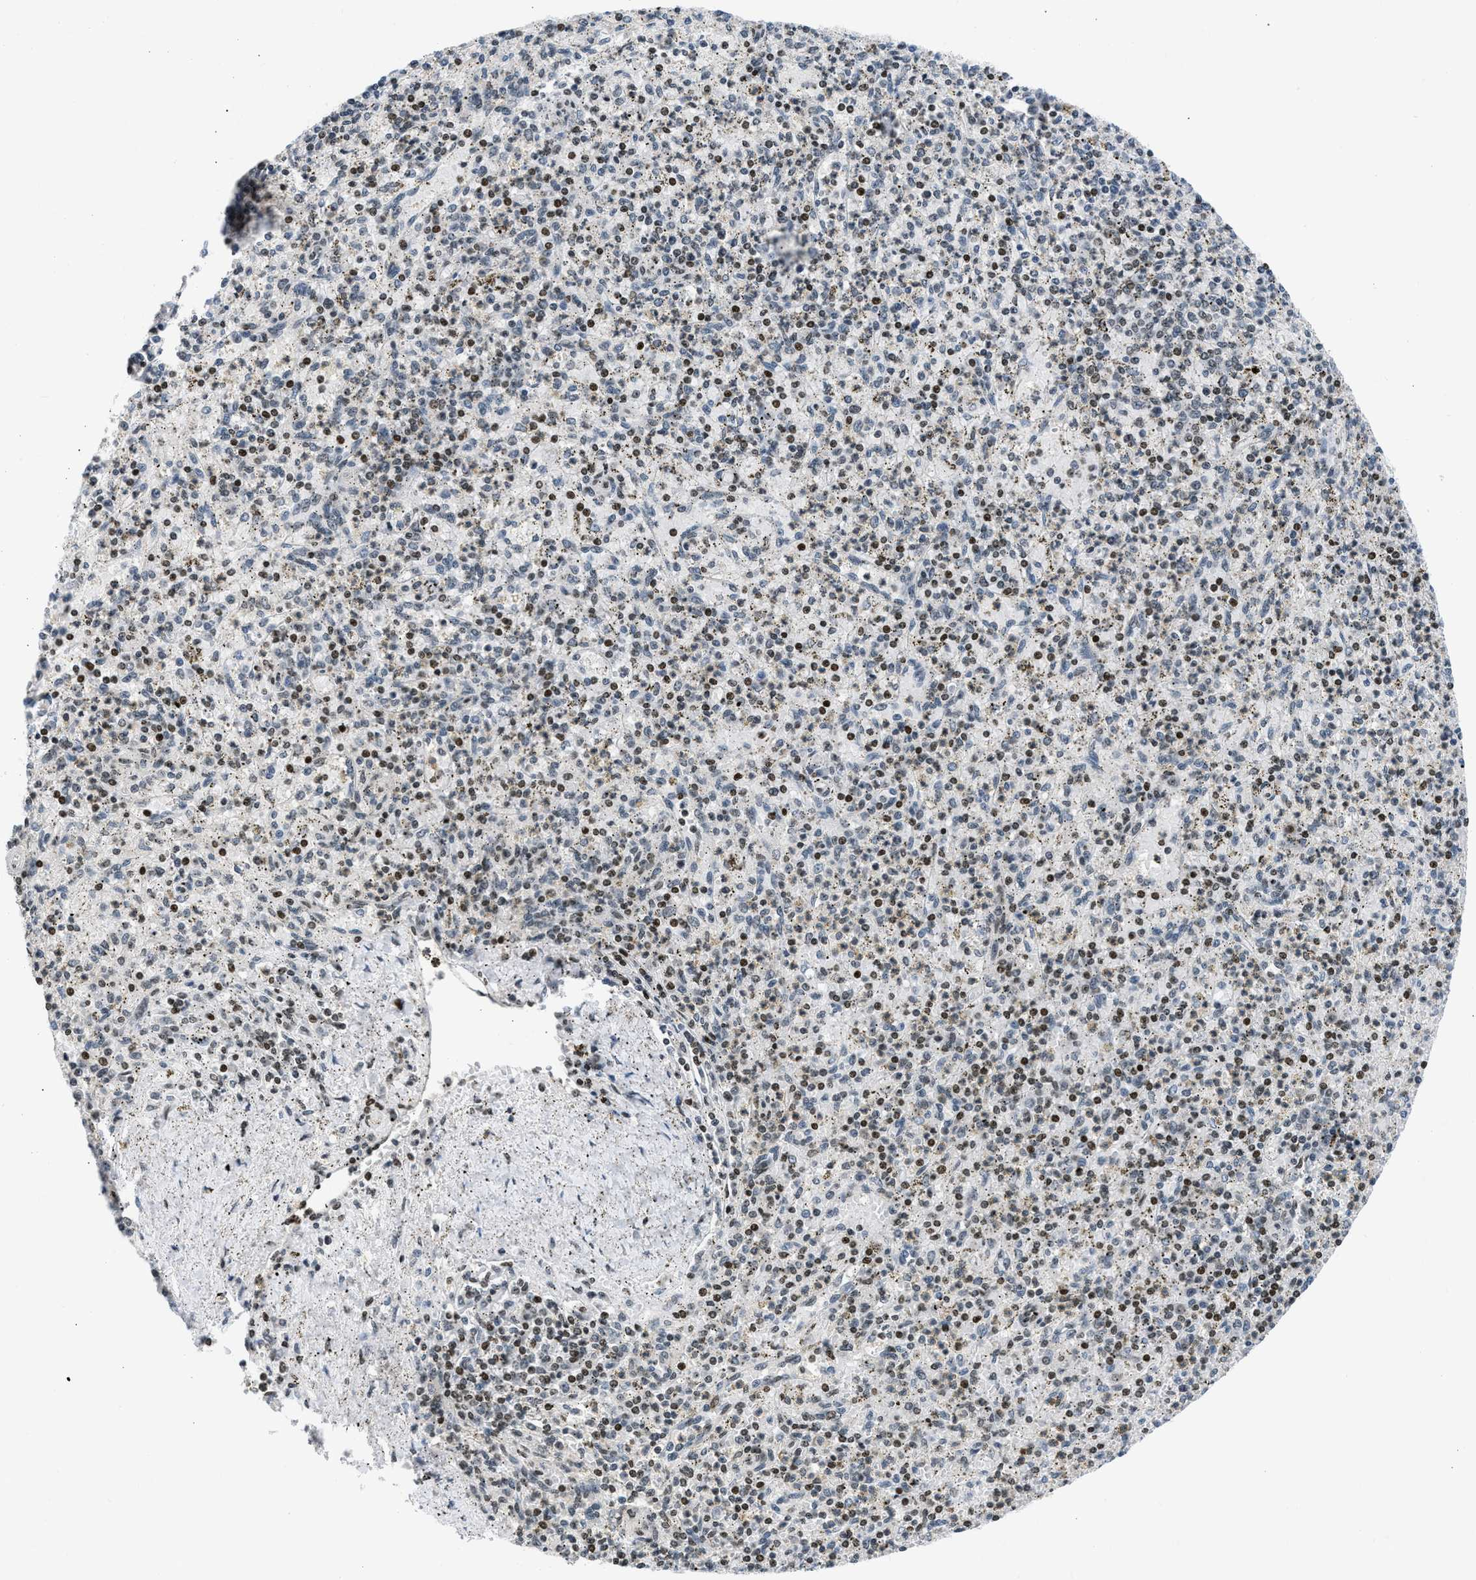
{"staining": {"intensity": "moderate", "quantity": "25%-75%", "location": "nuclear"}, "tissue": "spleen", "cell_type": "Cells in red pulp", "image_type": "normal", "snomed": [{"axis": "morphology", "description": "Normal tissue, NOS"}, {"axis": "topography", "description": "Spleen"}], "caption": "About 25%-75% of cells in red pulp in unremarkable human spleen demonstrate moderate nuclear protein positivity as visualized by brown immunohistochemical staining.", "gene": "OLIG3", "patient": {"sex": "male", "age": 72}}